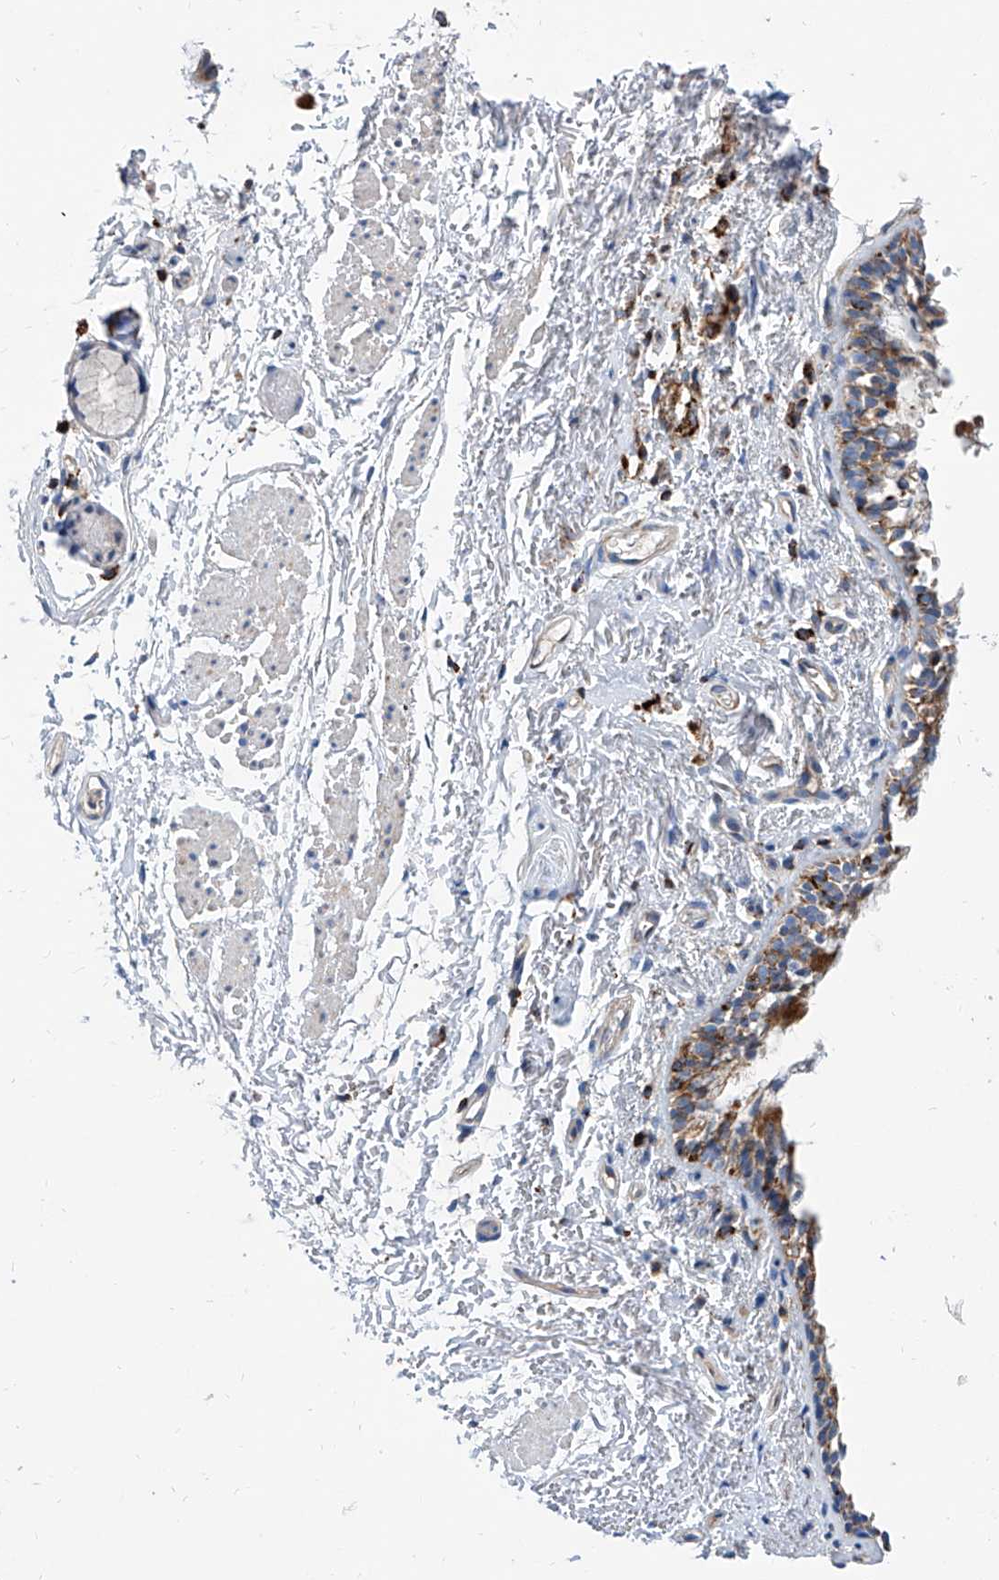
{"staining": {"intensity": "moderate", "quantity": ">75%", "location": "cytoplasmic/membranous"}, "tissue": "bronchus", "cell_type": "Respiratory epithelial cells", "image_type": "normal", "snomed": [{"axis": "morphology", "description": "Normal tissue, NOS"}, {"axis": "topography", "description": "Cartilage tissue"}, {"axis": "topography", "description": "Bronchus"}], "caption": "Protein positivity by immunohistochemistry exhibits moderate cytoplasmic/membranous positivity in approximately >75% of respiratory epithelial cells in benign bronchus. The protein is shown in brown color, while the nuclei are stained blue.", "gene": "CPNE5", "patient": {"sex": "female", "age": 73}}